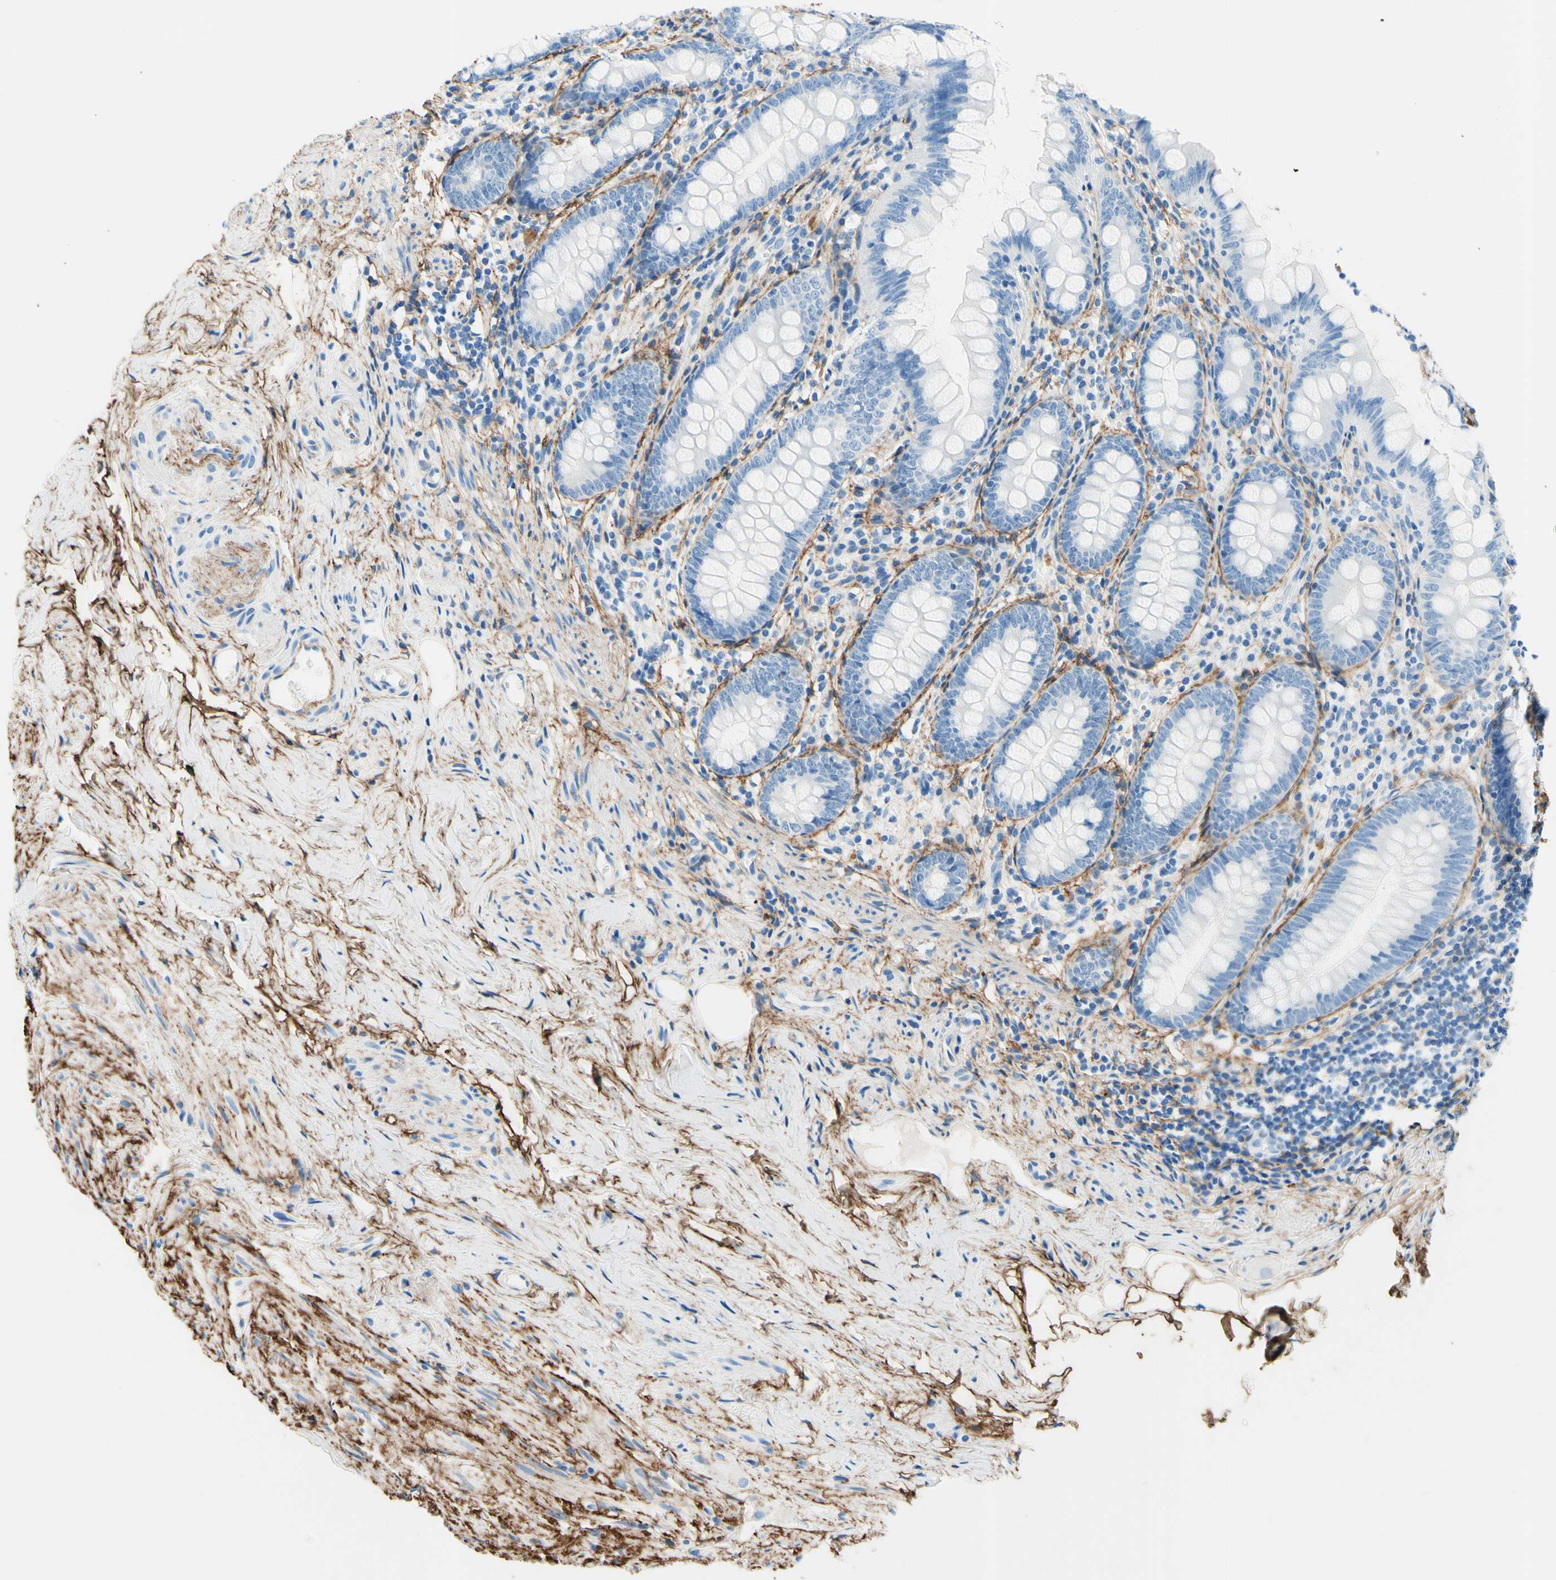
{"staining": {"intensity": "negative", "quantity": "none", "location": "none"}, "tissue": "appendix", "cell_type": "Glandular cells", "image_type": "normal", "snomed": [{"axis": "morphology", "description": "Normal tissue, NOS"}, {"axis": "topography", "description": "Appendix"}], "caption": "This is an IHC micrograph of unremarkable human appendix. There is no staining in glandular cells.", "gene": "MFAP5", "patient": {"sex": "female", "age": 77}}